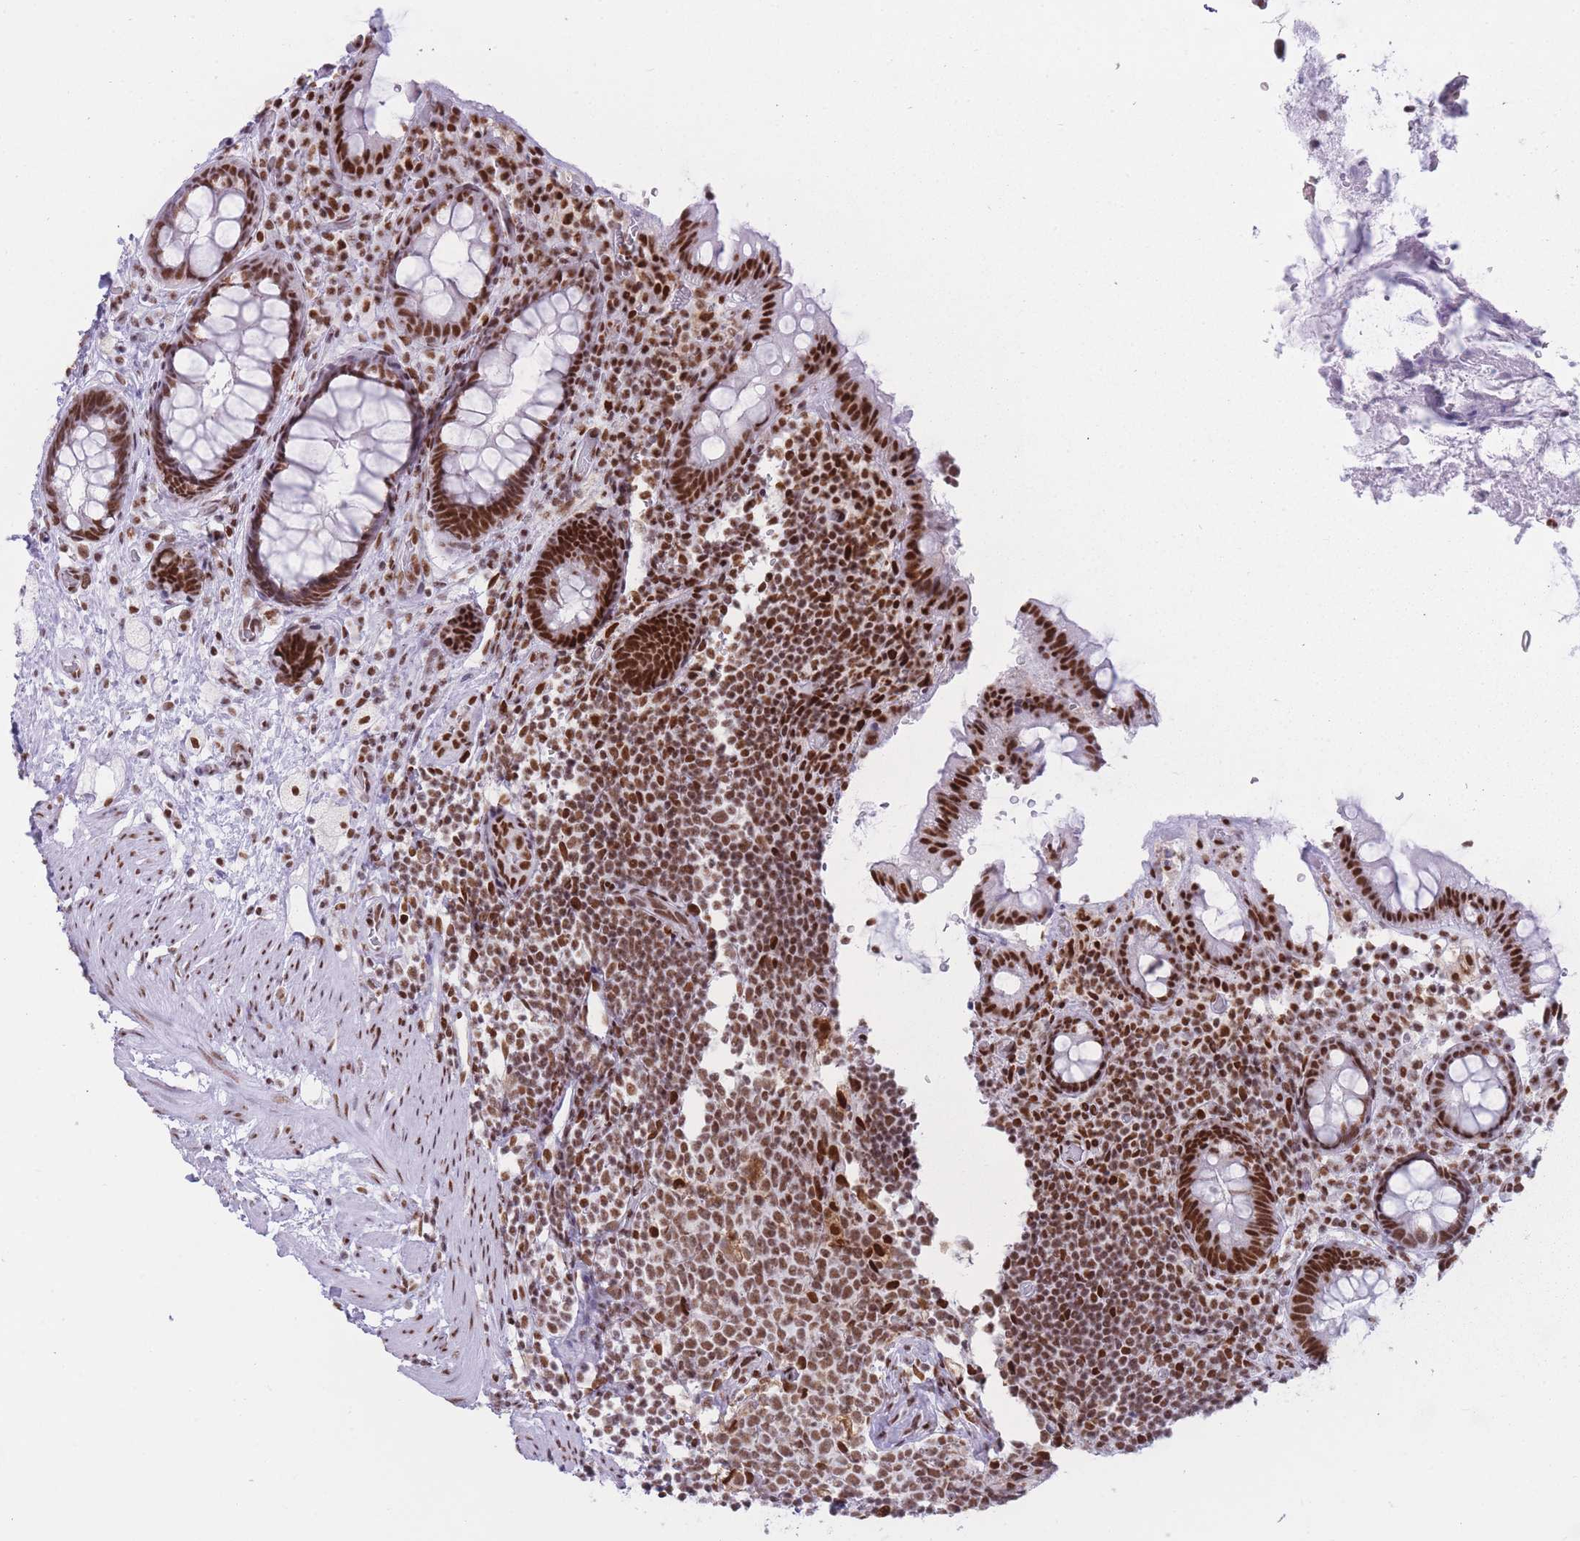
{"staining": {"intensity": "strong", "quantity": ">75%", "location": "nuclear"}, "tissue": "rectum", "cell_type": "Glandular cells", "image_type": "normal", "snomed": [{"axis": "morphology", "description": "Normal tissue, NOS"}, {"axis": "topography", "description": "Rectum"}, {"axis": "topography", "description": "Peripheral nerve tissue"}], "caption": "Benign rectum exhibits strong nuclear staining in approximately >75% of glandular cells.", "gene": "HNRNPUL1", "patient": {"sex": "female", "age": 69}}